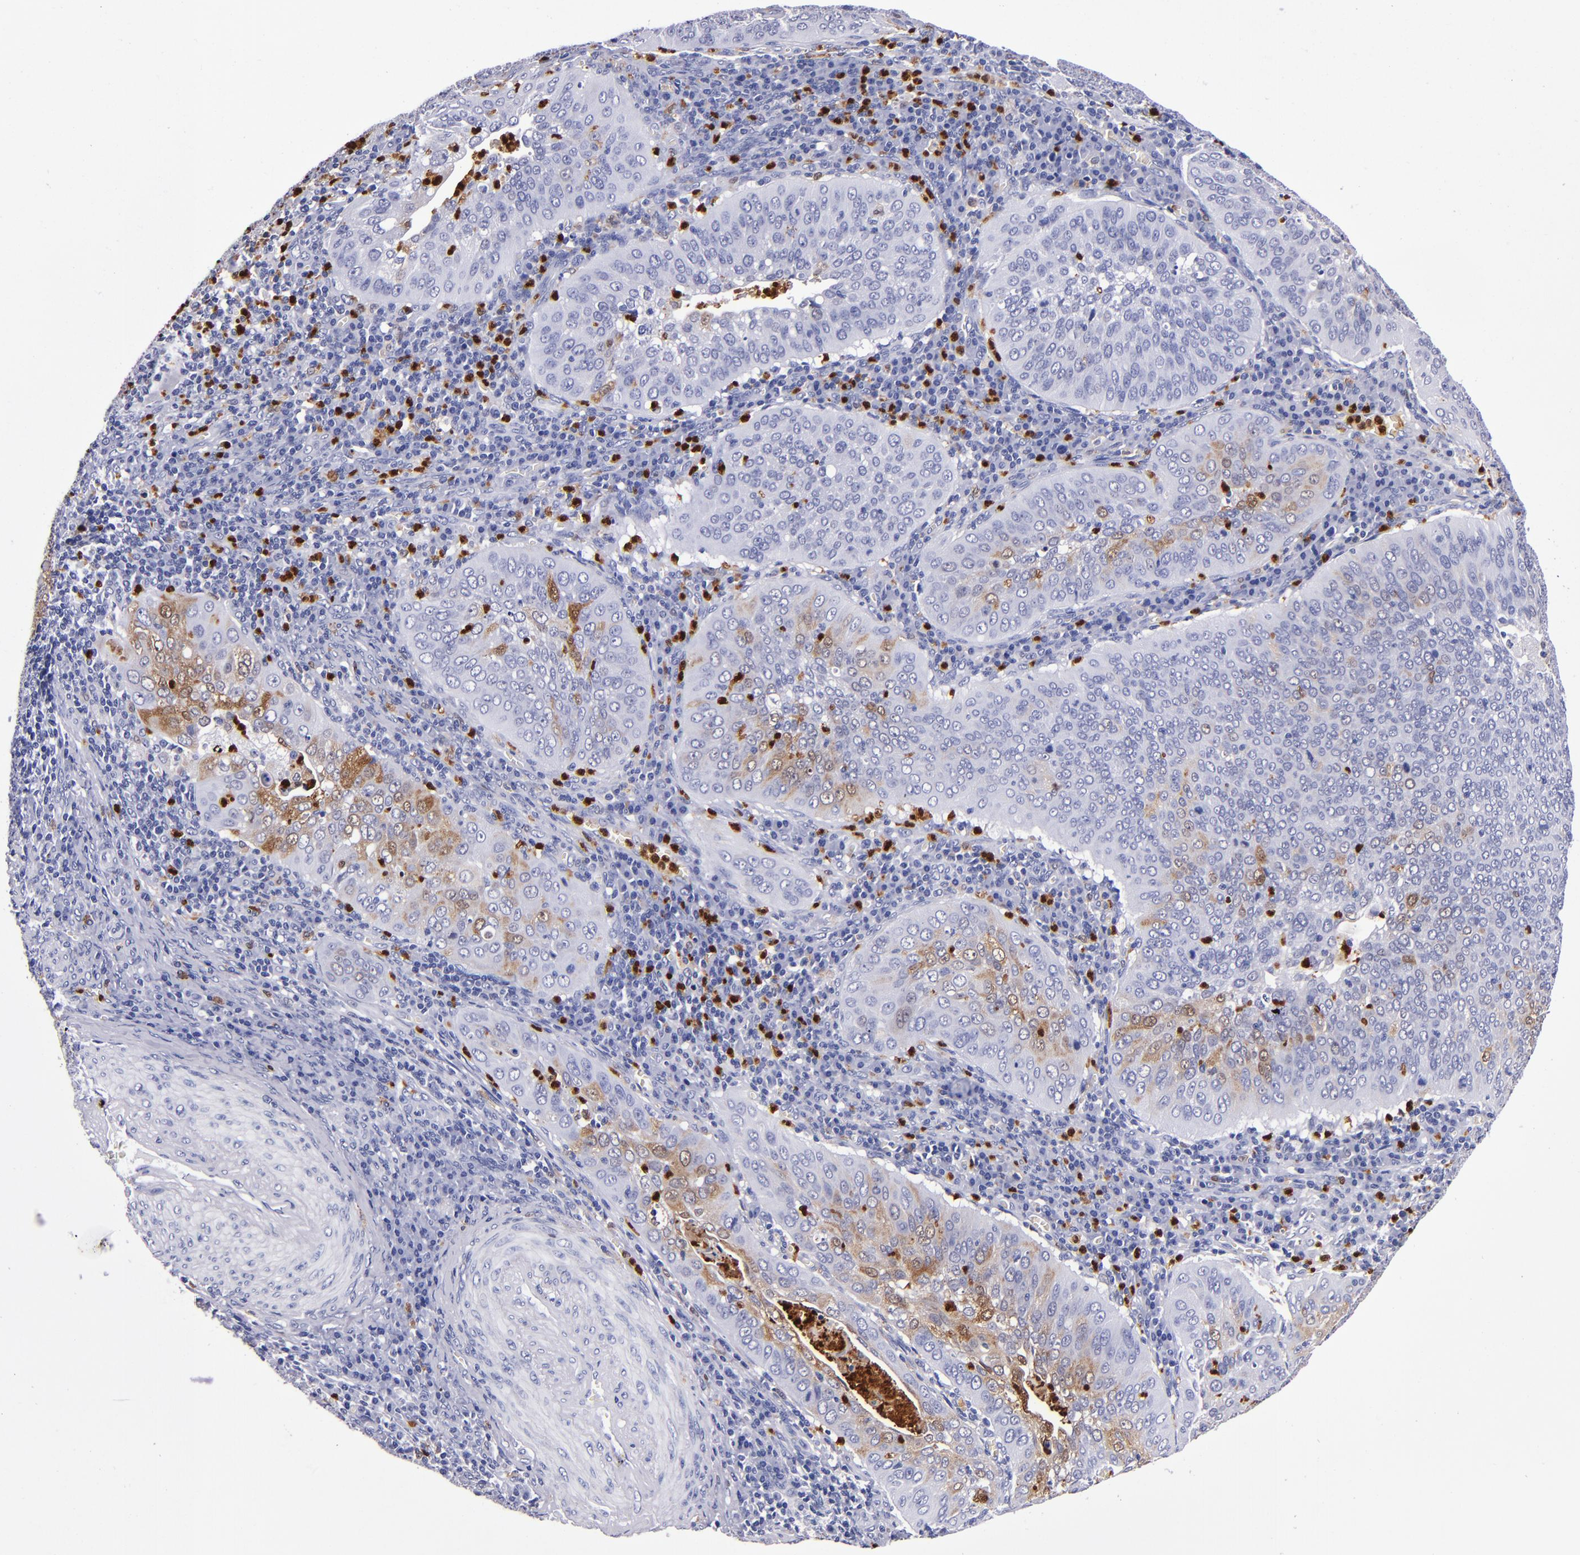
{"staining": {"intensity": "moderate", "quantity": "25%-75%", "location": "cytoplasmic/membranous,nuclear"}, "tissue": "cervical cancer", "cell_type": "Tumor cells", "image_type": "cancer", "snomed": [{"axis": "morphology", "description": "Squamous cell carcinoma, NOS"}, {"axis": "topography", "description": "Cervix"}], "caption": "Protein staining shows moderate cytoplasmic/membranous and nuclear positivity in about 25%-75% of tumor cells in squamous cell carcinoma (cervical). (Stains: DAB in brown, nuclei in blue, Microscopy: brightfield microscopy at high magnification).", "gene": "S100A8", "patient": {"sex": "female", "age": 39}}